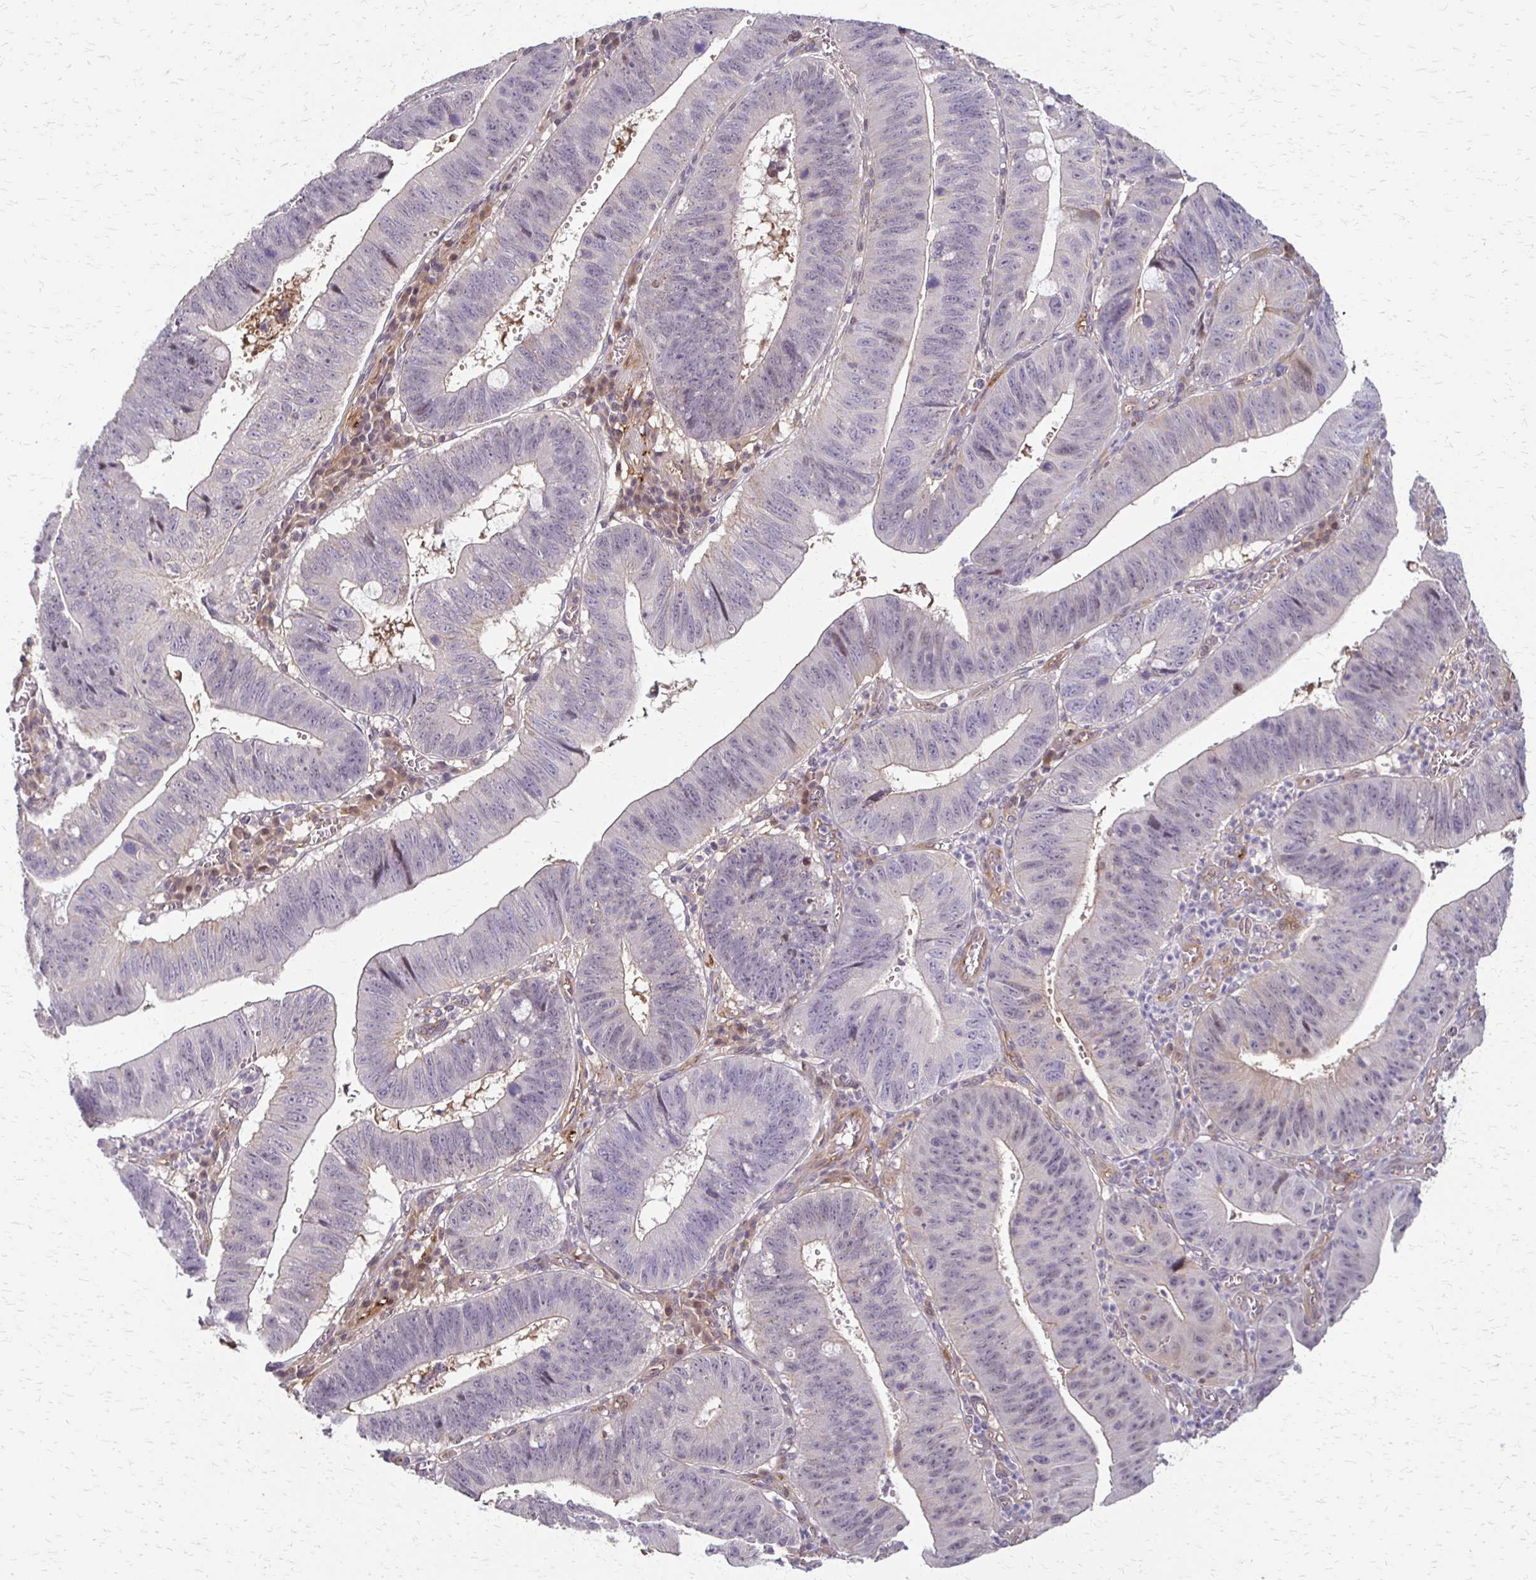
{"staining": {"intensity": "negative", "quantity": "none", "location": "none"}, "tissue": "stomach cancer", "cell_type": "Tumor cells", "image_type": "cancer", "snomed": [{"axis": "morphology", "description": "Adenocarcinoma, NOS"}, {"axis": "topography", "description": "Stomach"}], "caption": "A photomicrograph of human stomach cancer is negative for staining in tumor cells.", "gene": "CFL2", "patient": {"sex": "male", "age": 59}}